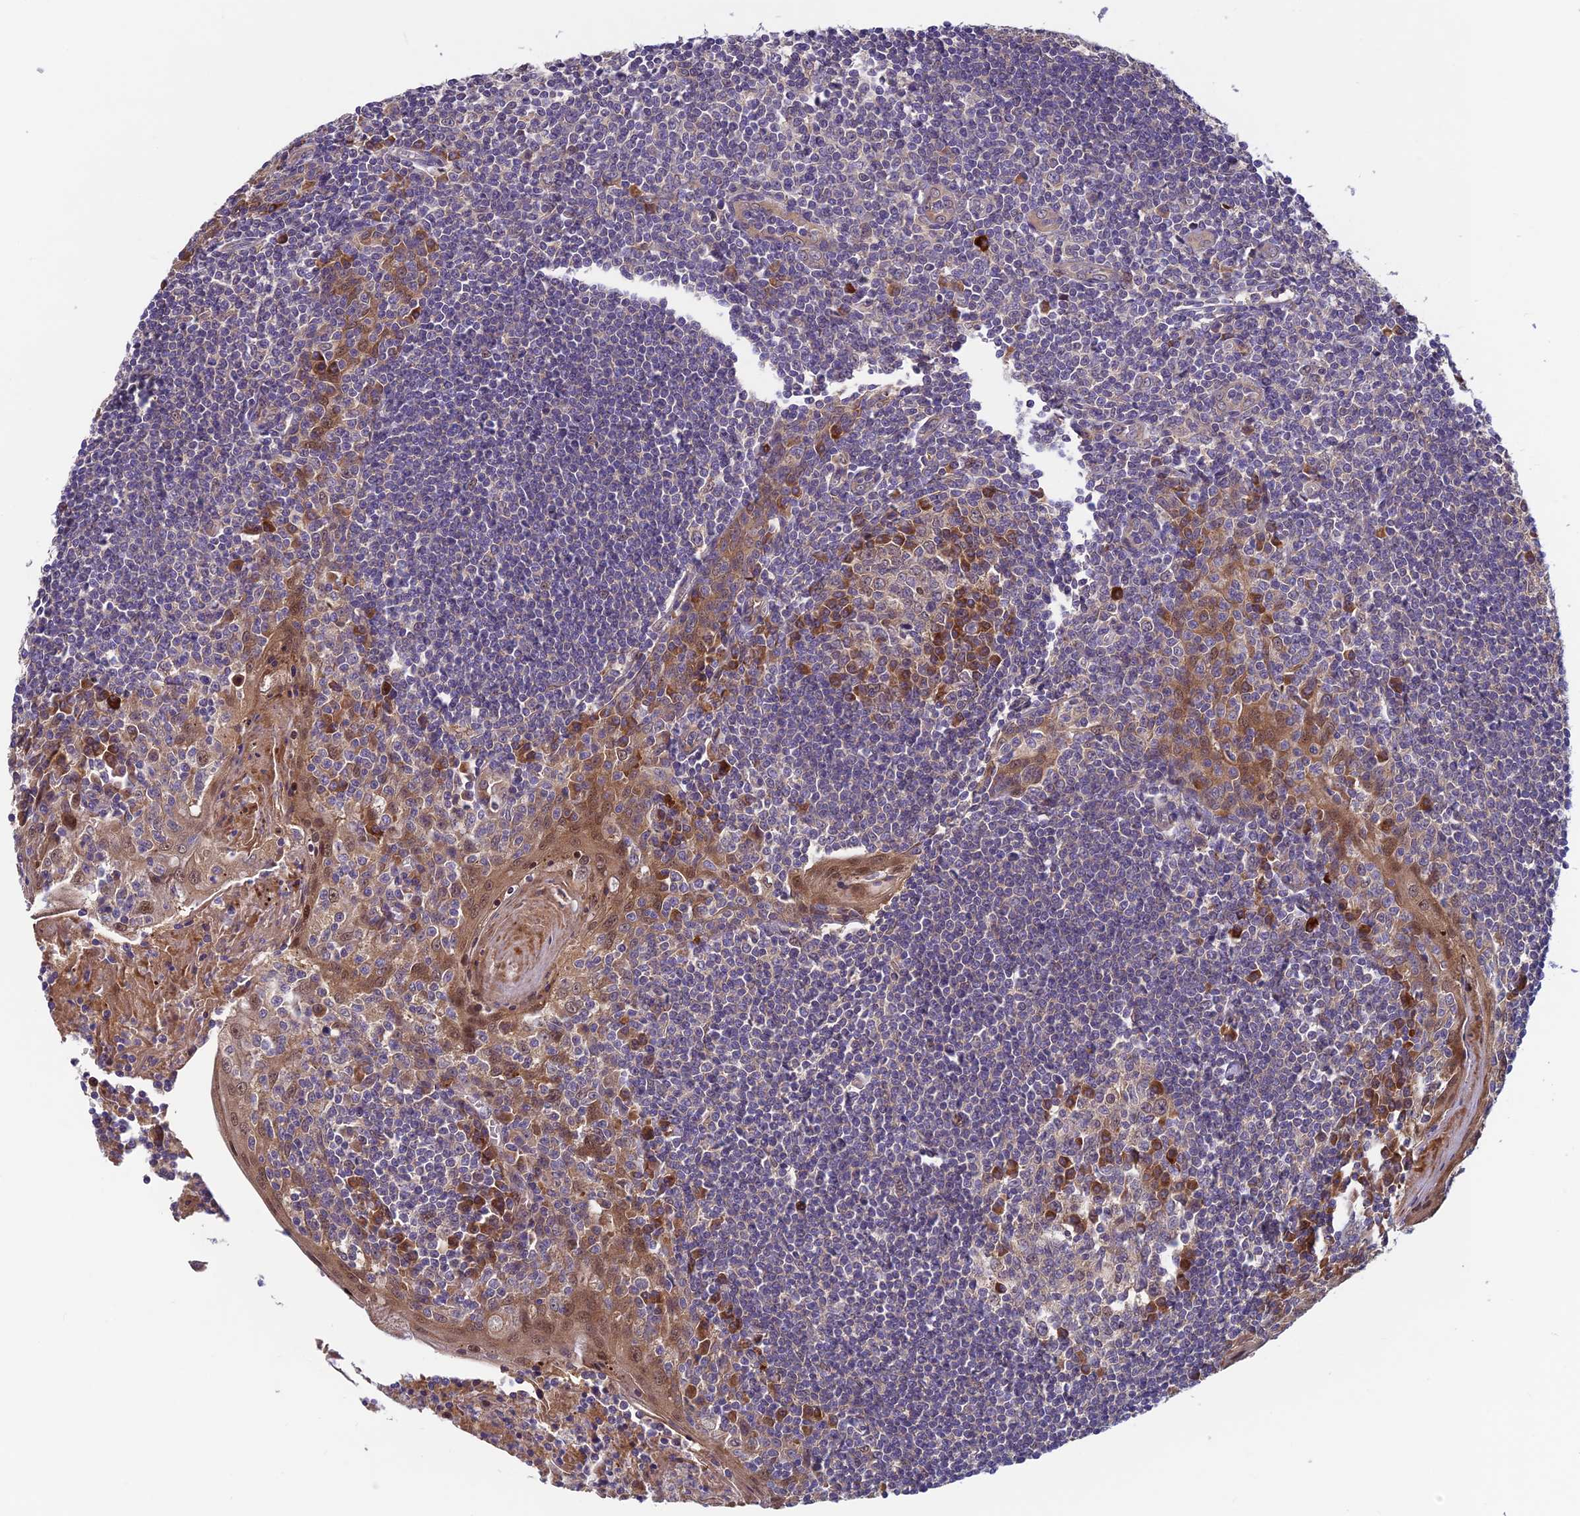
{"staining": {"intensity": "strong", "quantity": "<25%", "location": "cytoplasmic/membranous"}, "tissue": "tonsil", "cell_type": "Germinal center cells", "image_type": "normal", "snomed": [{"axis": "morphology", "description": "Normal tissue, NOS"}, {"axis": "topography", "description": "Tonsil"}], "caption": "IHC of unremarkable tonsil exhibits medium levels of strong cytoplasmic/membranous expression in approximately <25% of germinal center cells. The staining is performed using DAB (3,3'-diaminobenzidine) brown chromogen to label protein expression. The nuclei are counter-stained blue using hematoxylin.", "gene": "CCDC15", "patient": {"sex": "male", "age": 27}}